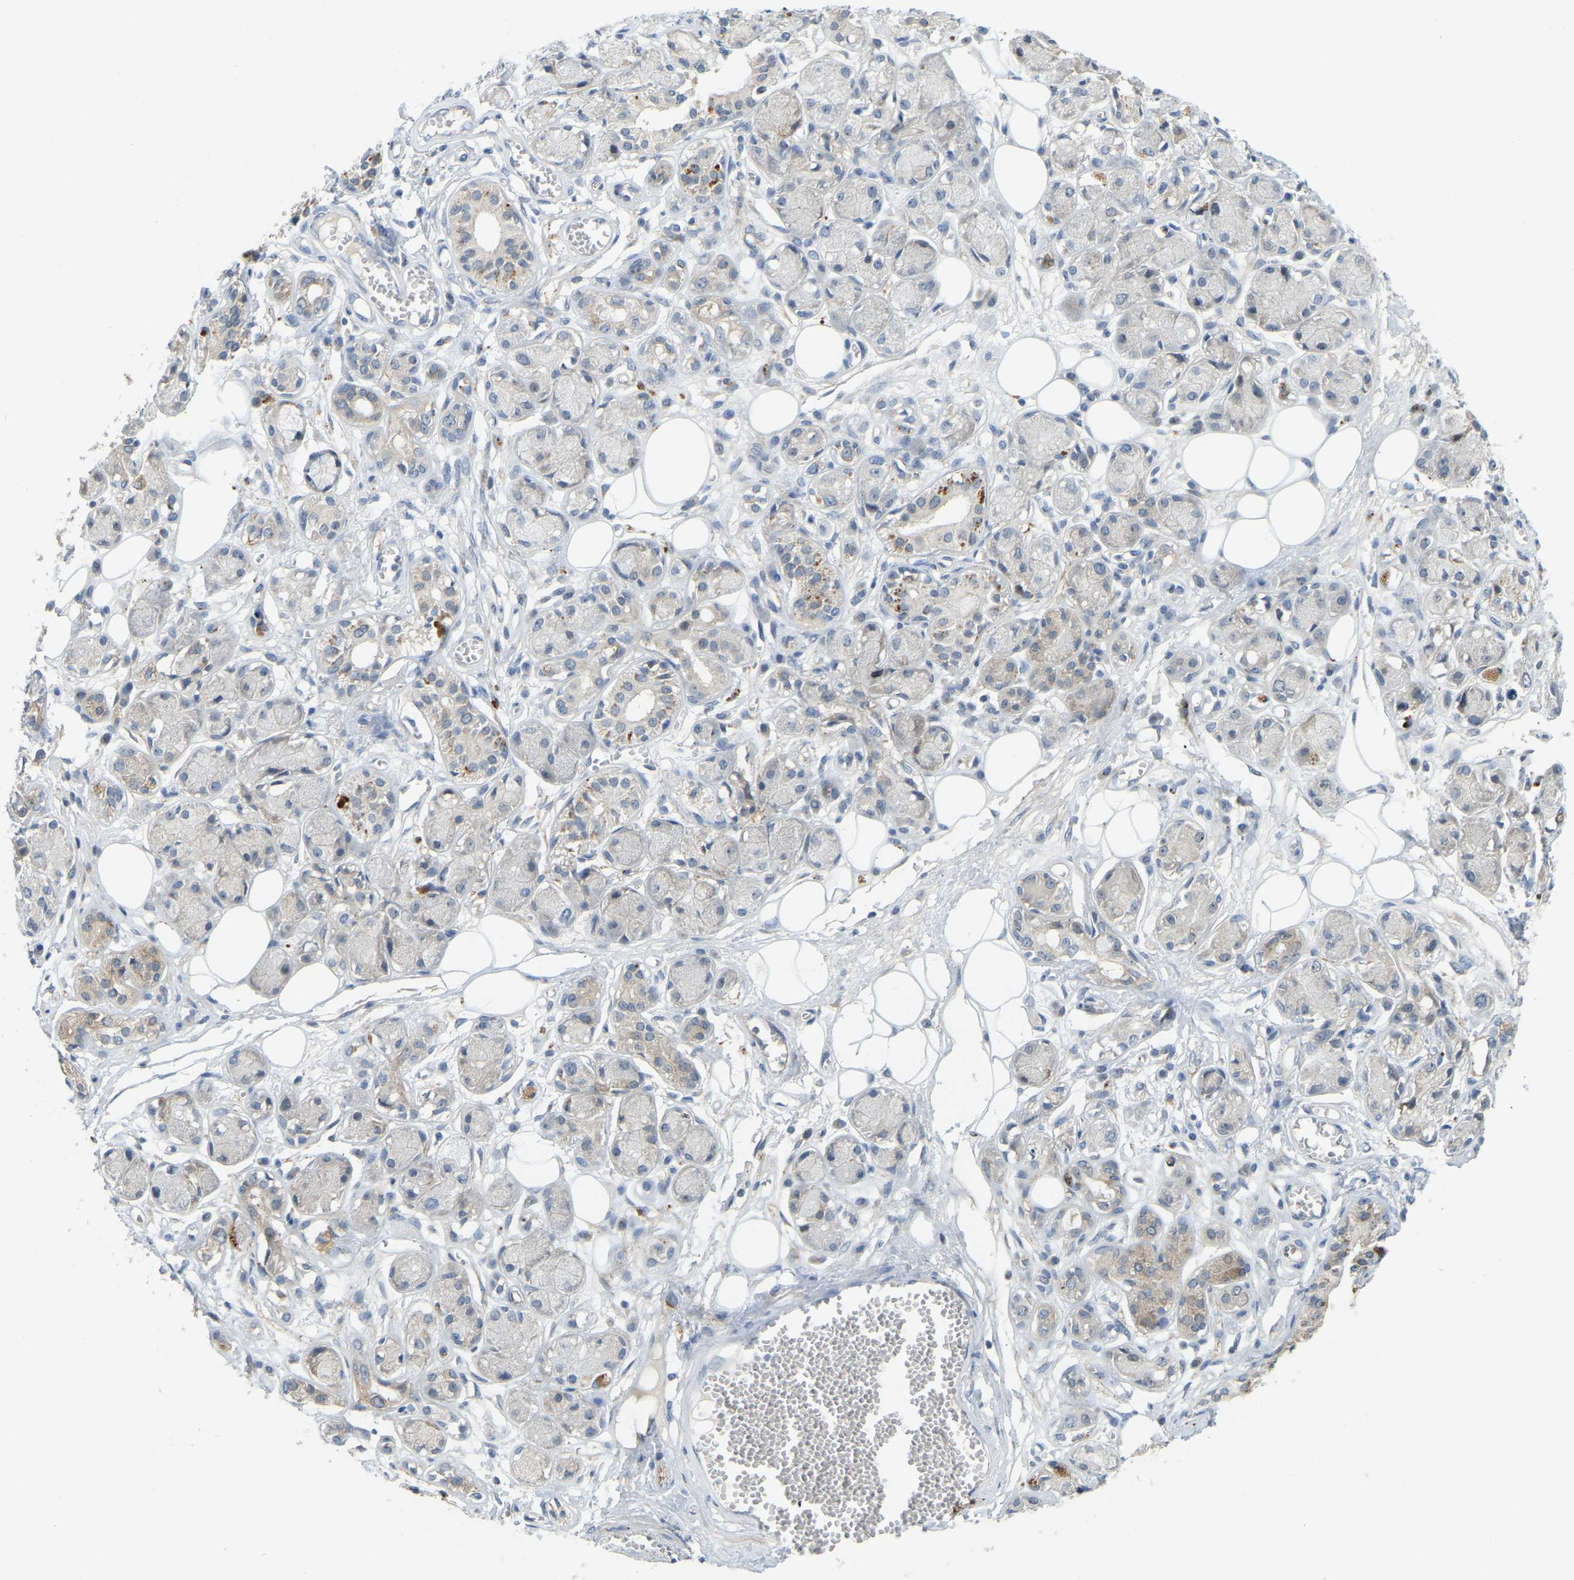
{"staining": {"intensity": "moderate", "quantity": "25%-75%", "location": "cytoplasmic/membranous"}, "tissue": "adipose tissue", "cell_type": "Adipocytes", "image_type": "normal", "snomed": [{"axis": "morphology", "description": "Normal tissue, NOS"}, {"axis": "morphology", "description": "Inflammation, NOS"}, {"axis": "topography", "description": "Salivary gland"}, {"axis": "topography", "description": "Peripheral nerve tissue"}], "caption": "High-magnification brightfield microscopy of normal adipose tissue stained with DAB (brown) and counterstained with hematoxylin (blue). adipocytes exhibit moderate cytoplasmic/membranous positivity is seen in approximately25%-75% of cells.", "gene": "NME8", "patient": {"sex": "female", "age": 75}}